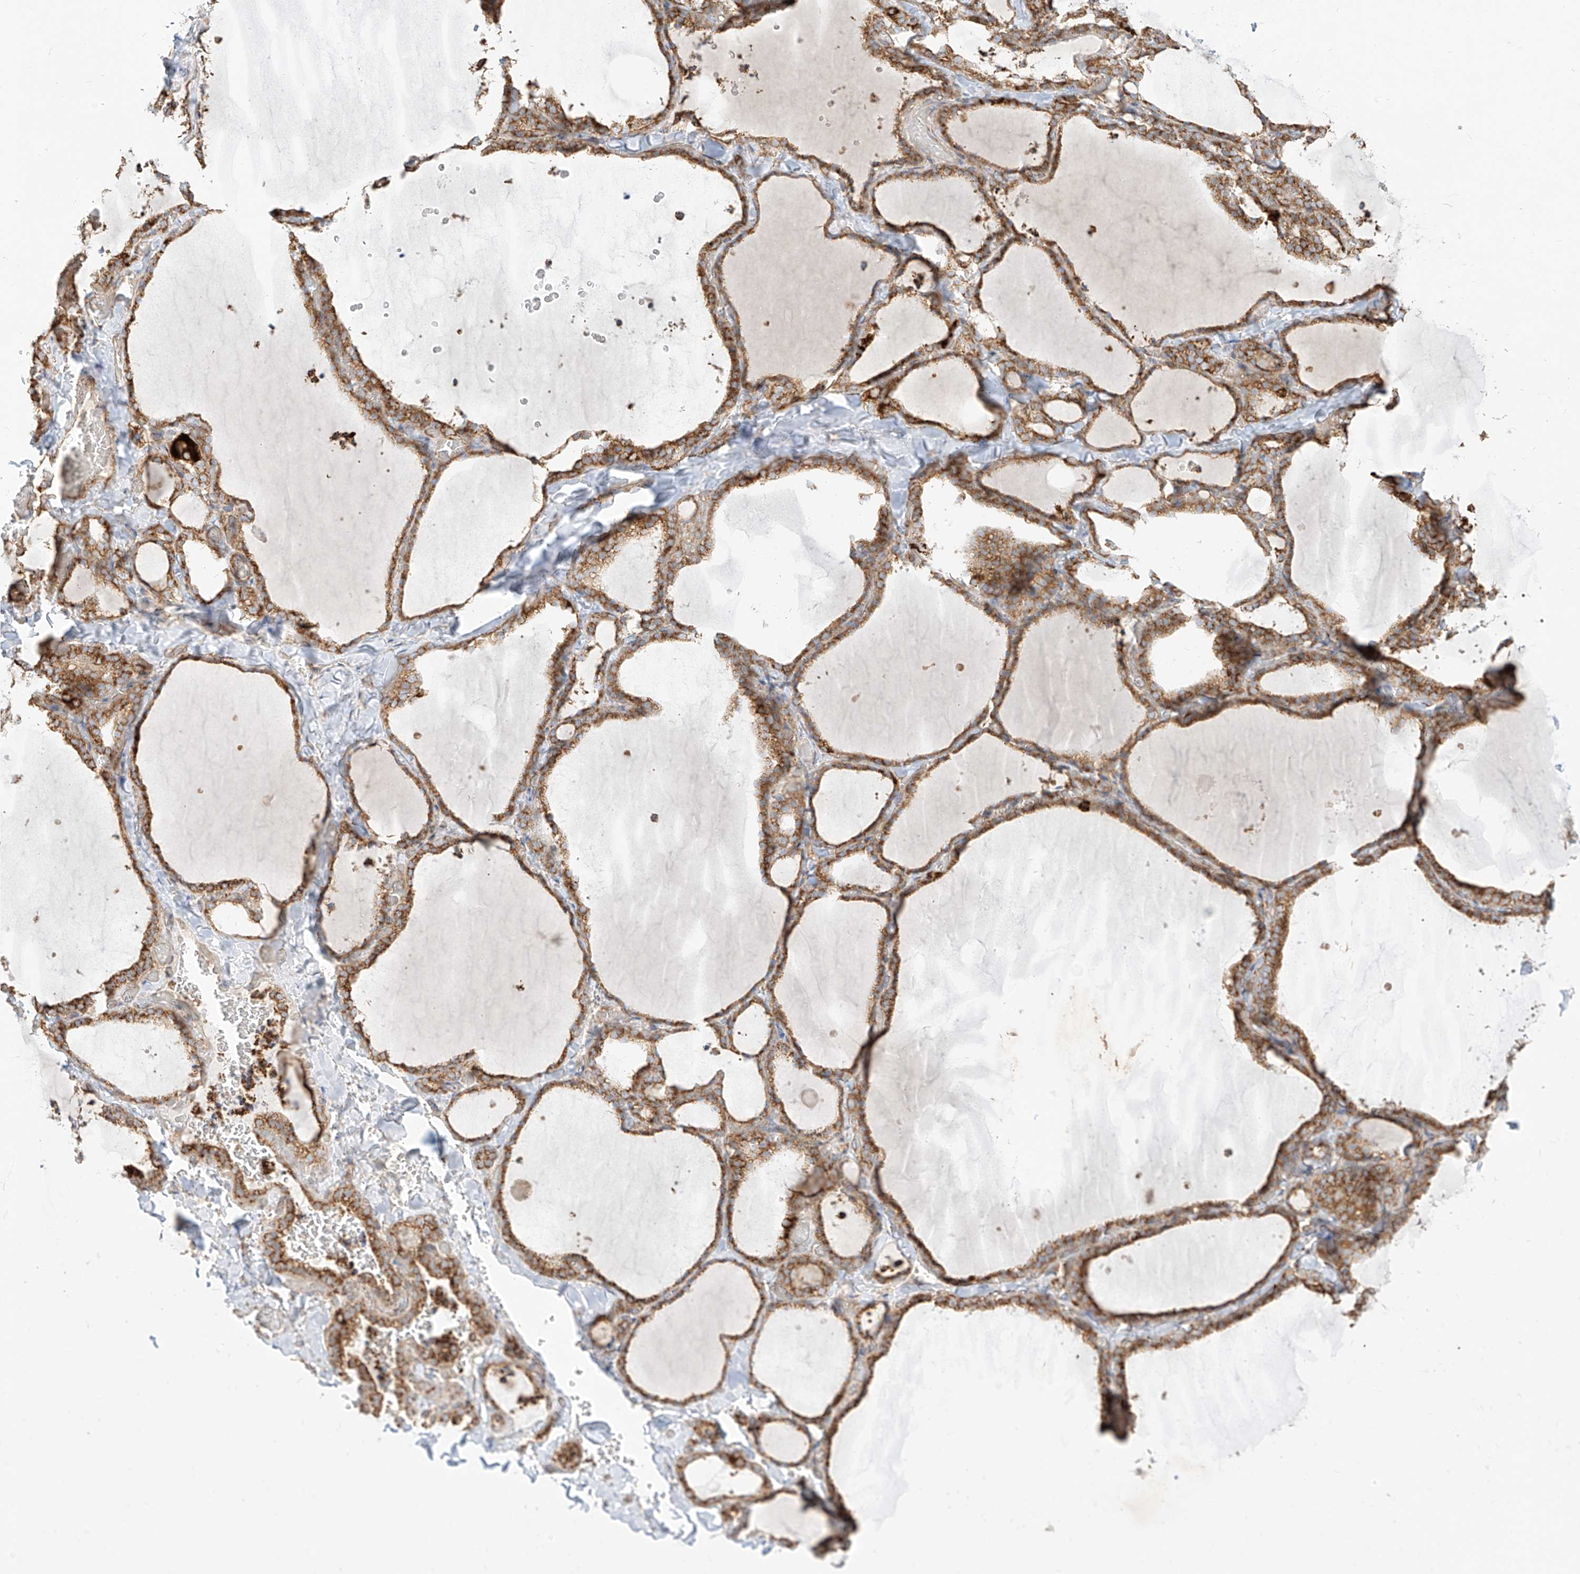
{"staining": {"intensity": "moderate", "quantity": ">75%", "location": "cytoplasmic/membranous"}, "tissue": "thyroid gland", "cell_type": "Glandular cells", "image_type": "normal", "snomed": [{"axis": "morphology", "description": "Normal tissue, NOS"}, {"axis": "topography", "description": "Thyroid gland"}], "caption": "The immunohistochemical stain labels moderate cytoplasmic/membranous positivity in glandular cells of benign thyroid gland. Using DAB (brown) and hematoxylin (blue) stains, captured at high magnification using brightfield microscopy.", "gene": "PLCL1", "patient": {"sex": "female", "age": 22}}